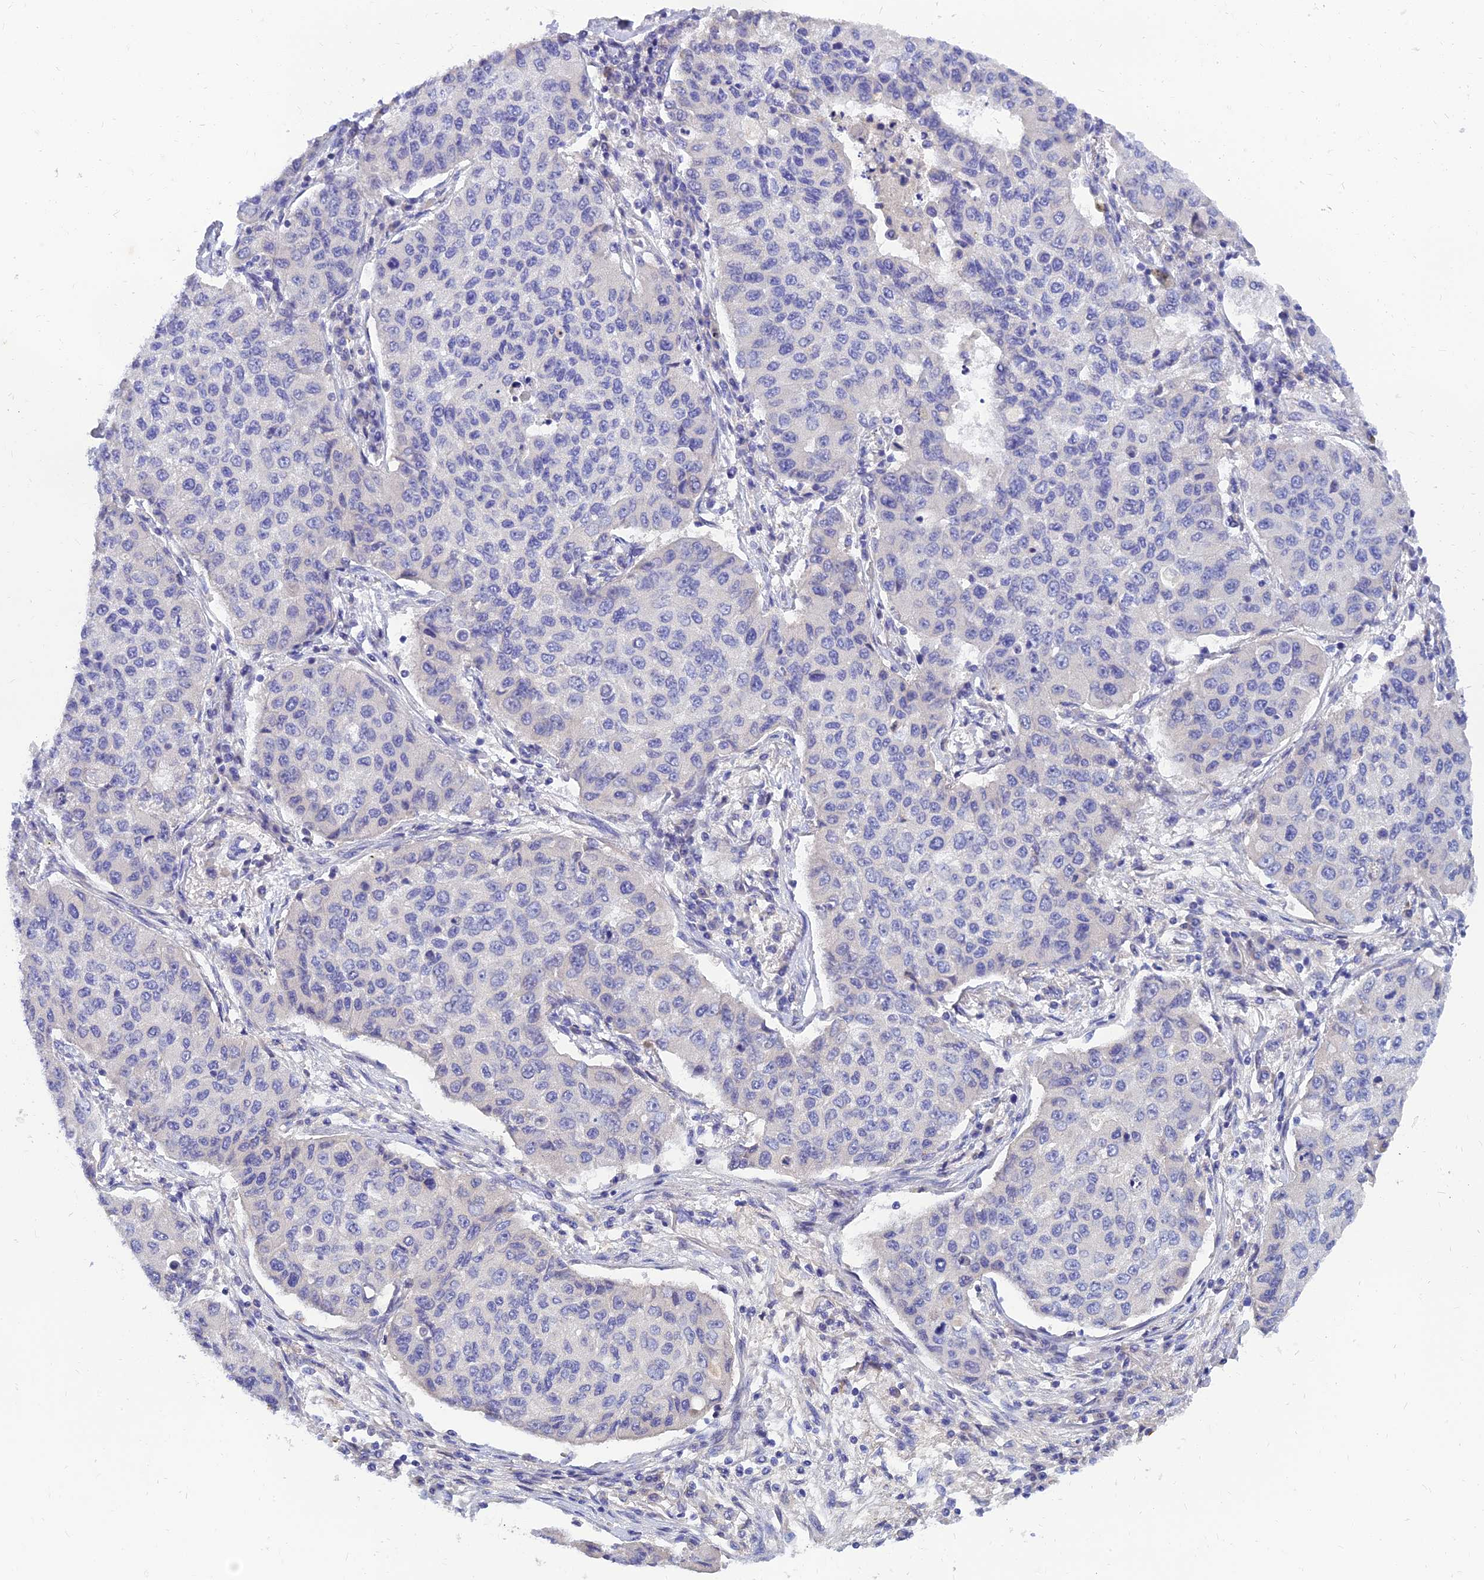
{"staining": {"intensity": "negative", "quantity": "none", "location": "none"}, "tissue": "lung cancer", "cell_type": "Tumor cells", "image_type": "cancer", "snomed": [{"axis": "morphology", "description": "Squamous cell carcinoma, NOS"}, {"axis": "topography", "description": "Lung"}], "caption": "A micrograph of squamous cell carcinoma (lung) stained for a protein reveals no brown staining in tumor cells.", "gene": "TMEM161B", "patient": {"sex": "male", "age": 74}}